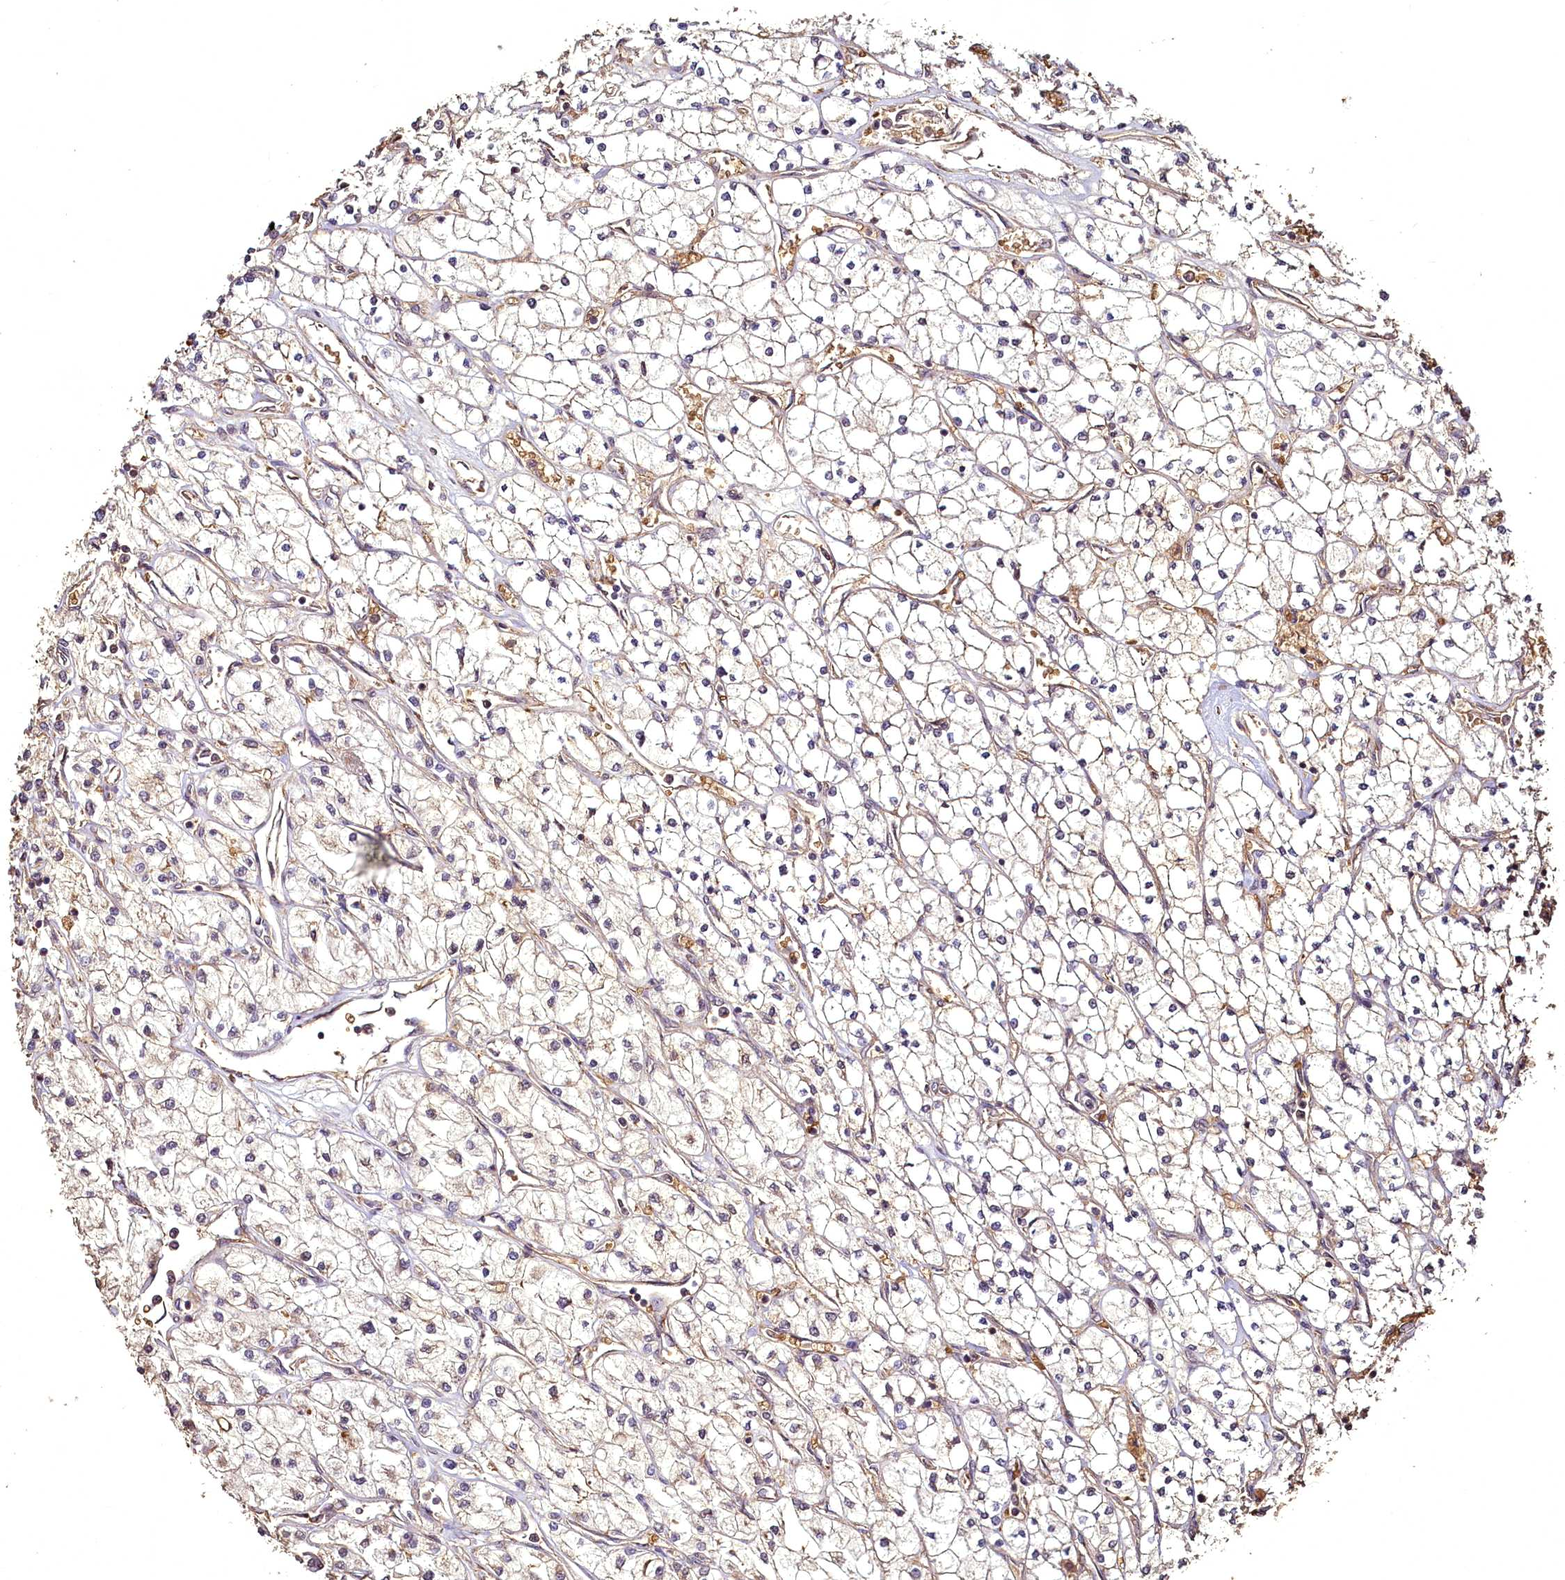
{"staining": {"intensity": "weak", "quantity": "<25%", "location": "cytoplasmic/membranous"}, "tissue": "renal cancer", "cell_type": "Tumor cells", "image_type": "cancer", "snomed": [{"axis": "morphology", "description": "Adenocarcinoma, NOS"}, {"axis": "topography", "description": "Kidney"}], "caption": "A micrograph of human renal cancer is negative for staining in tumor cells. Brightfield microscopy of immunohistochemistry stained with DAB (3,3'-diaminobenzidine) (brown) and hematoxylin (blue), captured at high magnification.", "gene": "VPS51", "patient": {"sex": "male", "age": 80}}